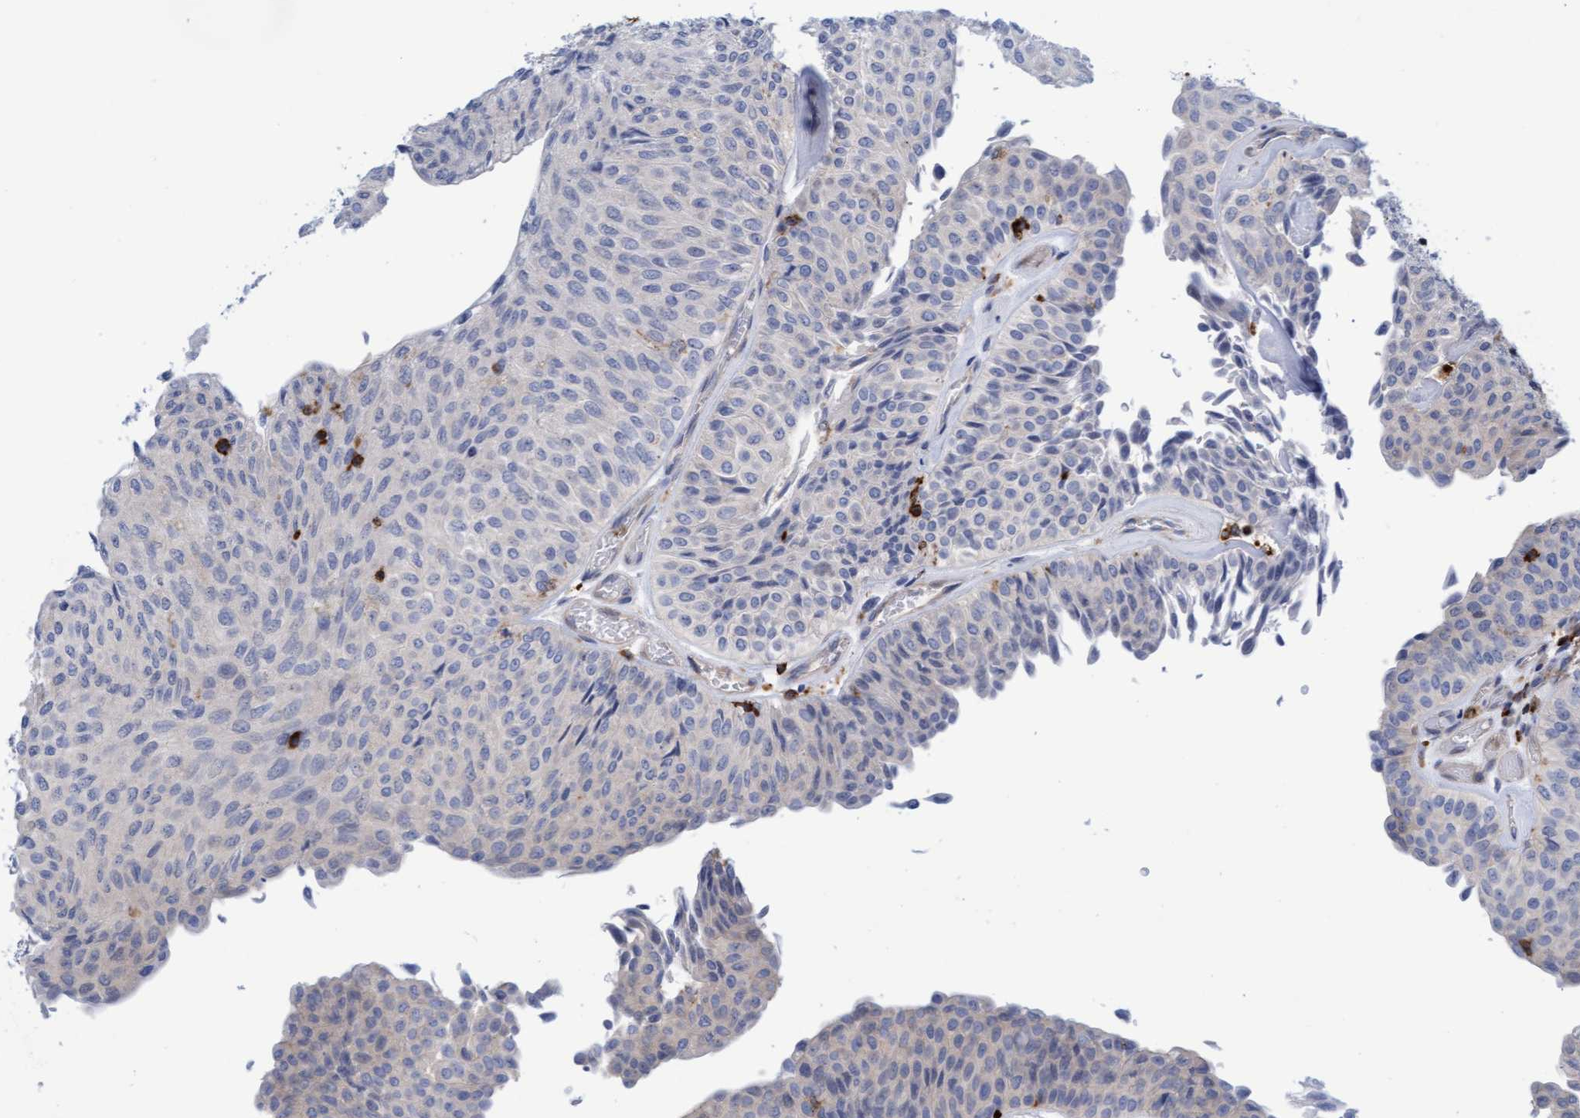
{"staining": {"intensity": "negative", "quantity": "none", "location": "none"}, "tissue": "urothelial cancer", "cell_type": "Tumor cells", "image_type": "cancer", "snomed": [{"axis": "morphology", "description": "Urothelial carcinoma, Low grade"}, {"axis": "topography", "description": "Urinary bladder"}], "caption": "The IHC image has no significant expression in tumor cells of urothelial carcinoma (low-grade) tissue.", "gene": "FNBP1", "patient": {"sex": "male", "age": 78}}